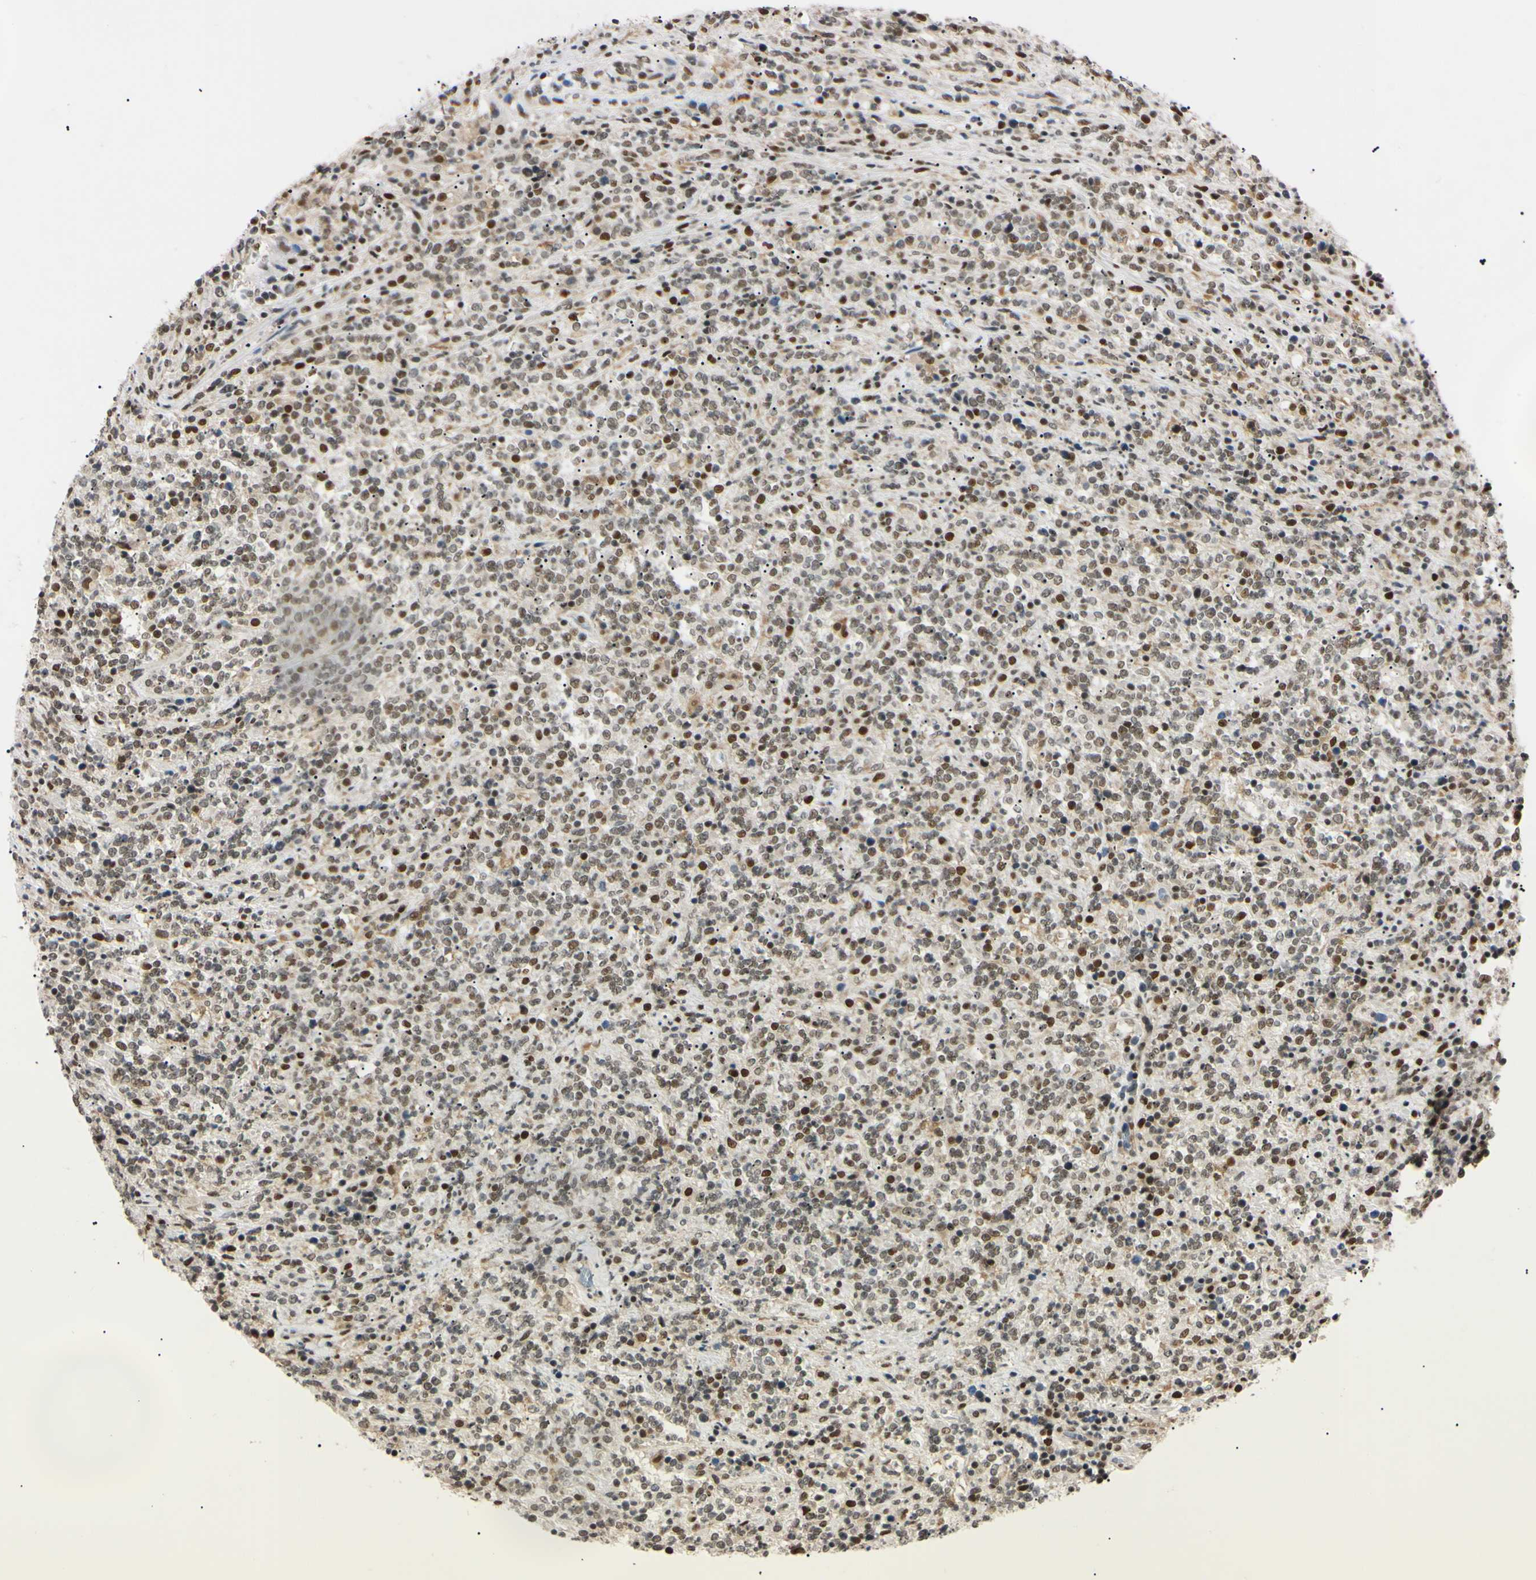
{"staining": {"intensity": "strong", "quantity": "25%-75%", "location": "nuclear"}, "tissue": "lymphoma", "cell_type": "Tumor cells", "image_type": "cancer", "snomed": [{"axis": "morphology", "description": "Malignant lymphoma, non-Hodgkin's type, High grade"}, {"axis": "topography", "description": "Soft tissue"}], "caption": "Immunohistochemistry (IHC) image of lymphoma stained for a protein (brown), which displays high levels of strong nuclear staining in approximately 25%-75% of tumor cells.", "gene": "ZNF134", "patient": {"sex": "male", "age": 18}}